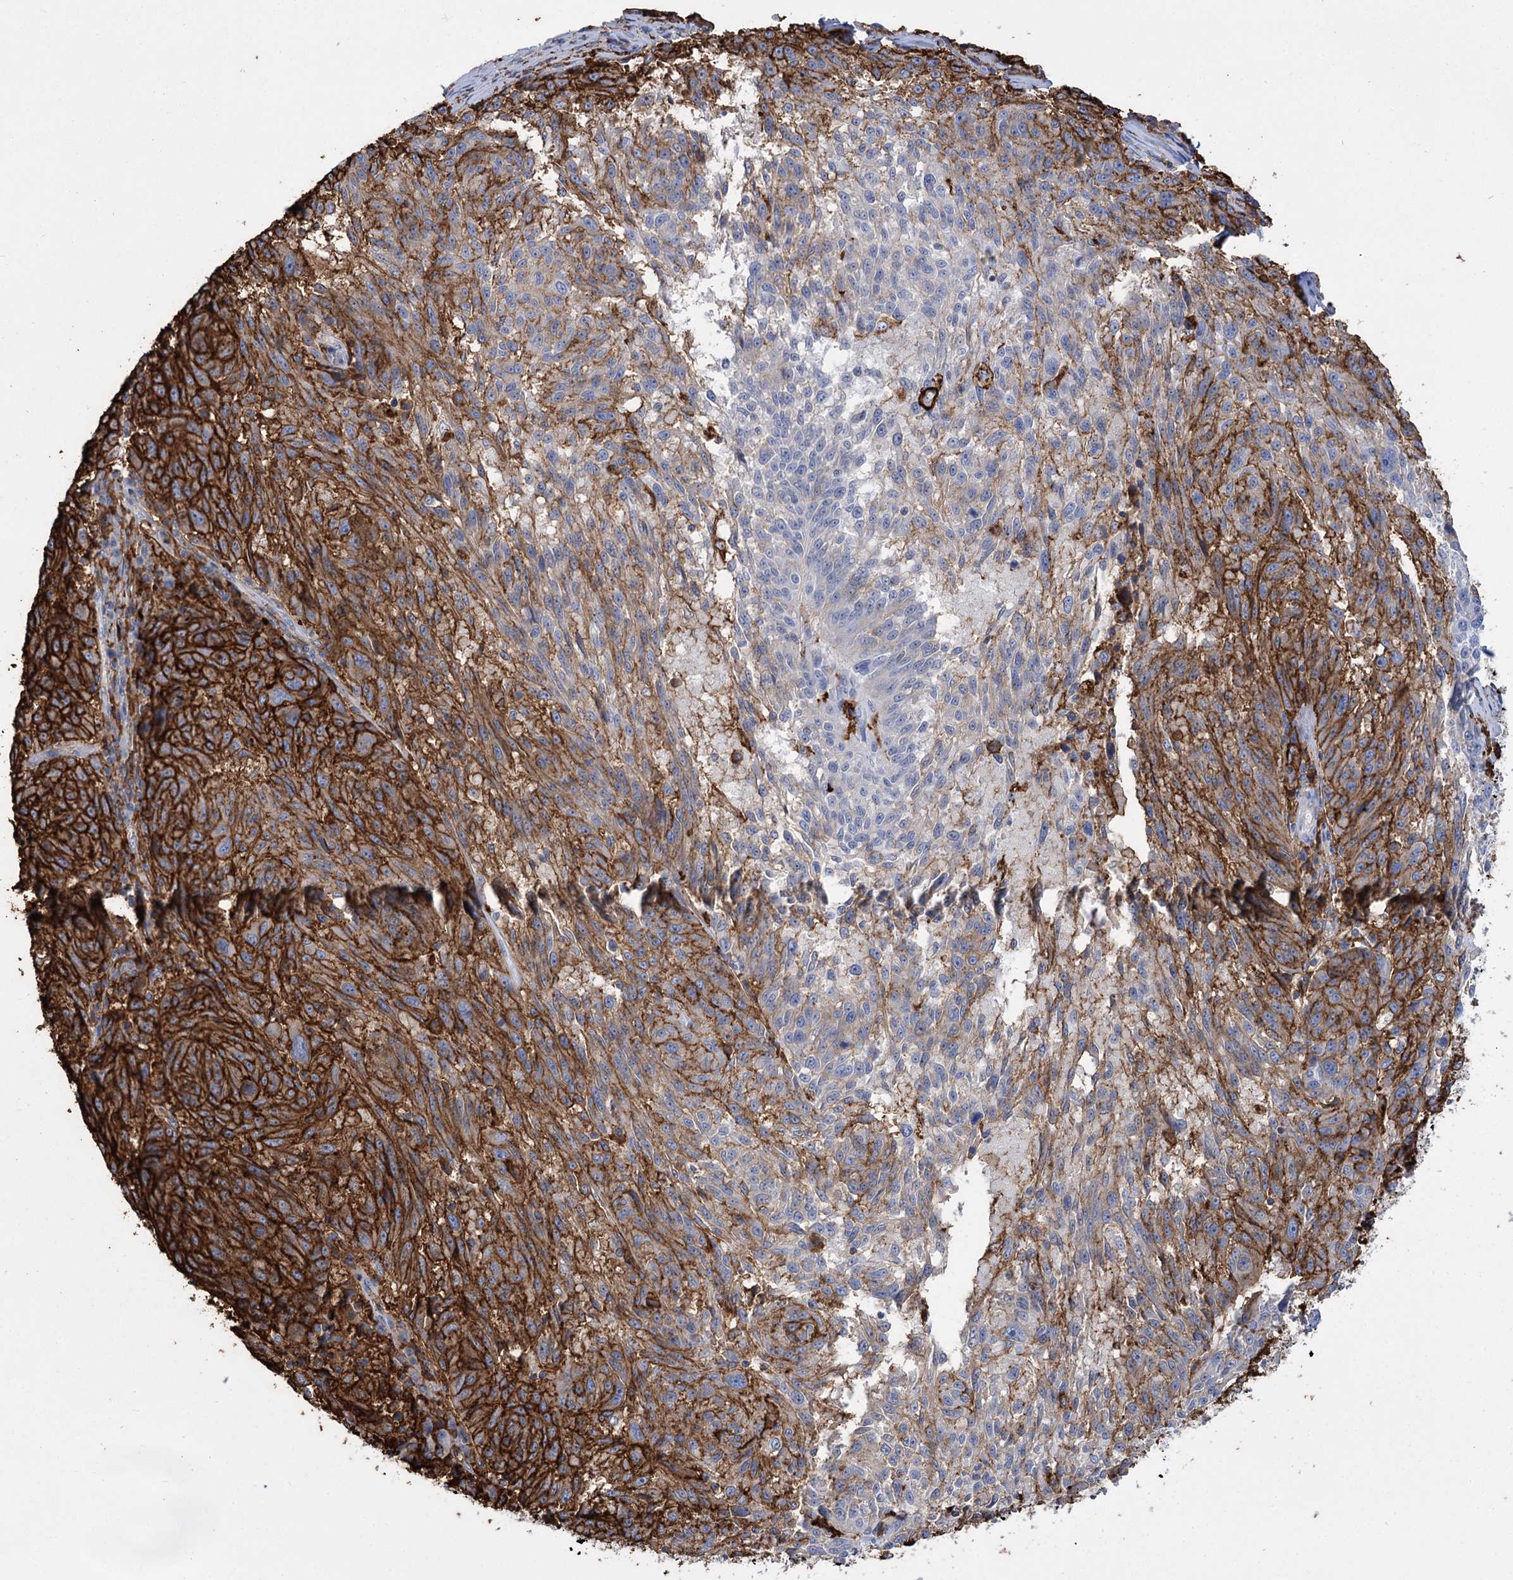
{"staining": {"intensity": "strong", "quantity": ">75%", "location": "cytoplasmic/membranous"}, "tissue": "melanoma", "cell_type": "Tumor cells", "image_type": "cancer", "snomed": [{"axis": "morphology", "description": "Malignant melanoma, NOS"}, {"axis": "topography", "description": "Skin"}], "caption": "DAB (3,3'-diaminobenzidine) immunohistochemical staining of malignant melanoma displays strong cytoplasmic/membranous protein expression in approximately >75% of tumor cells. (brown staining indicates protein expression, while blue staining denotes nuclei).", "gene": "PIWIL4", "patient": {"sex": "male", "age": 53}}